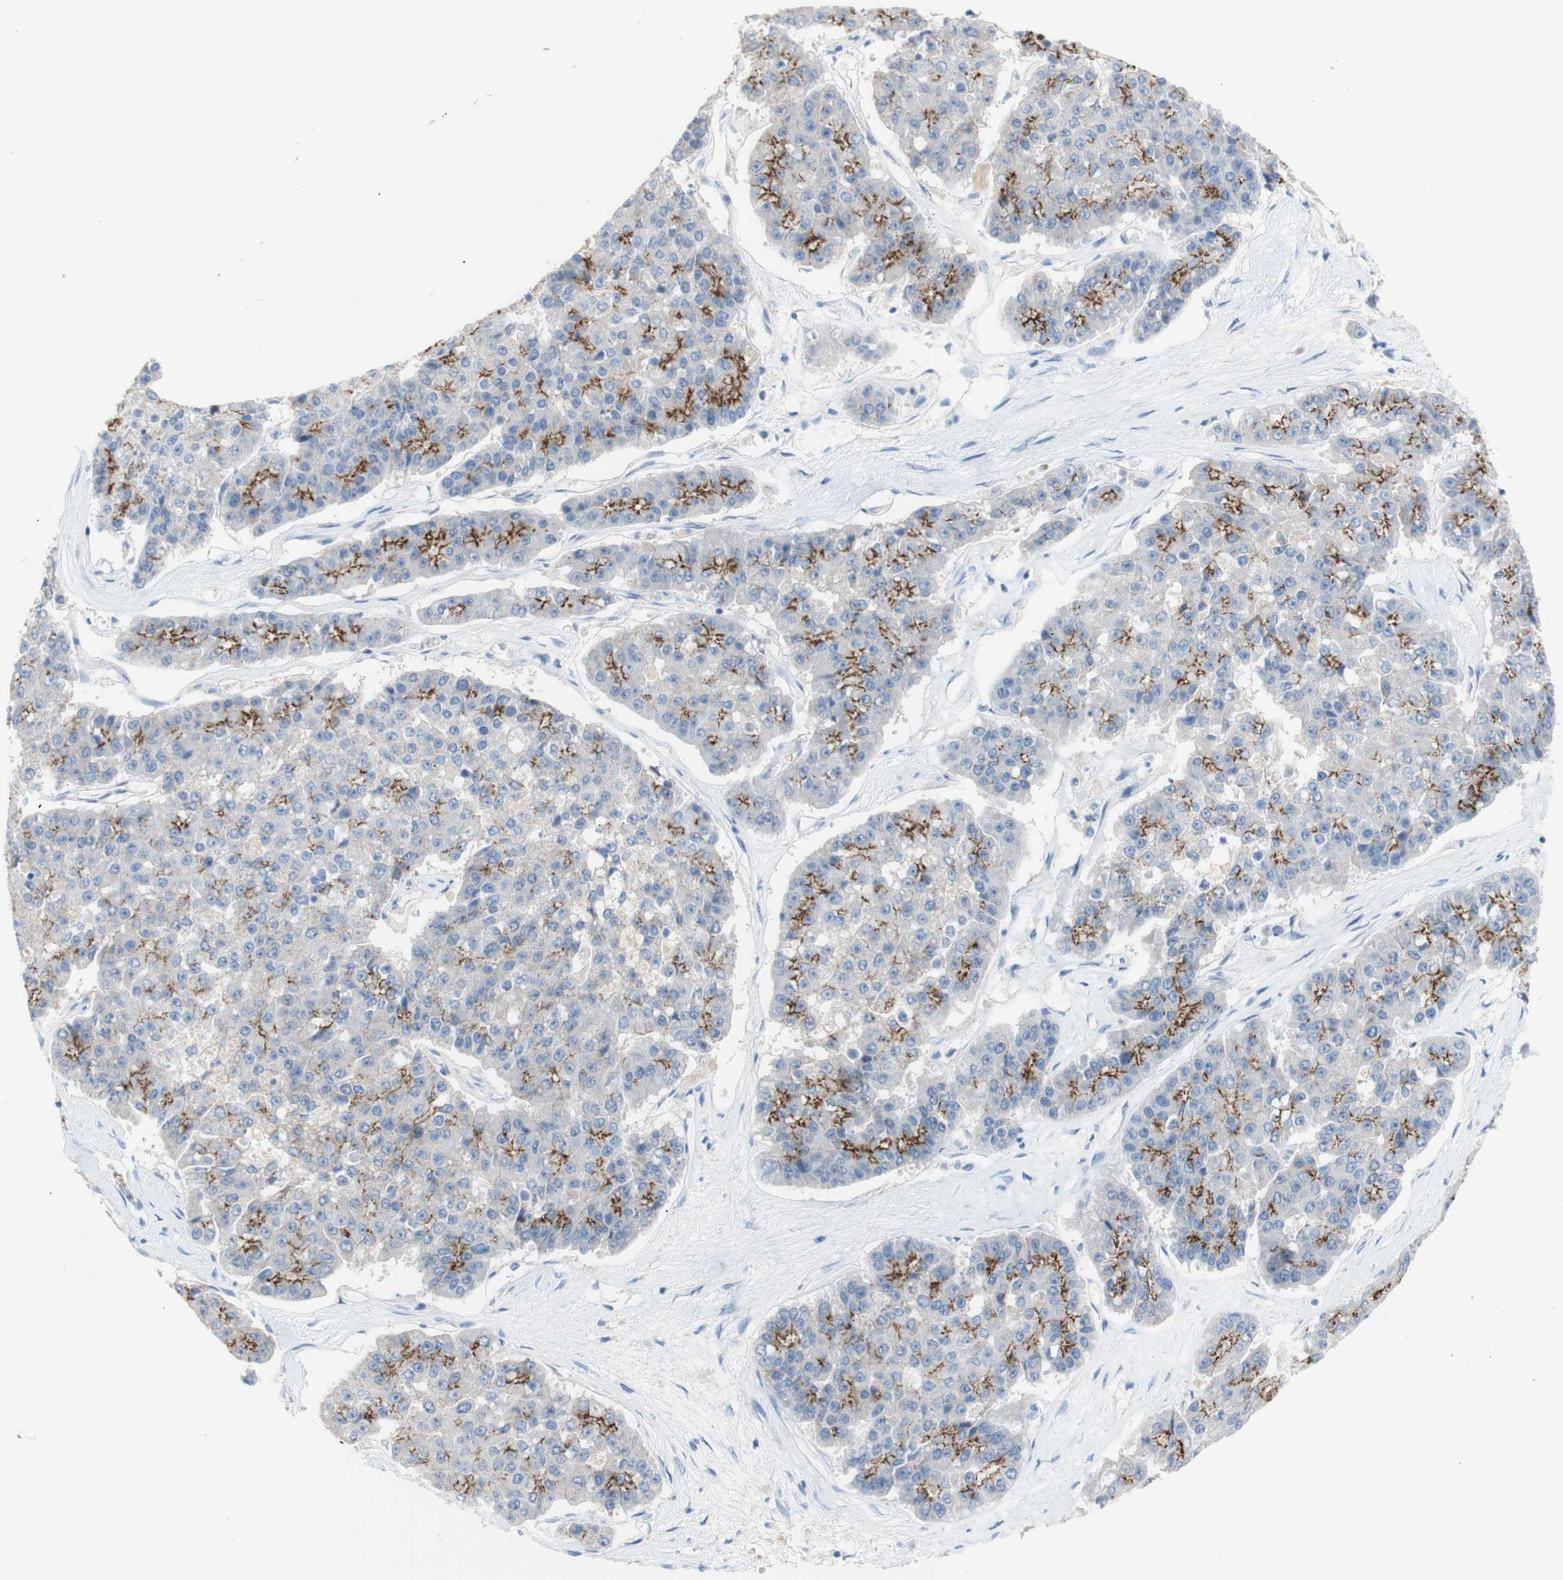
{"staining": {"intensity": "moderate", "quantity": "25%-75%", "location": "cytoplasmic/membranous"}, "tissue": "pancreatic cancer", "cell_type": "Tumor cells", "image_type": "cancer", "snomed": [{"axis": "morphology", "description": "Adenocarcinoma, NOS"}, {"axis": "topography", "description": "Pancreas"}], "caption": "Protein expression by IHC shows moderate cytoplasmic/membranous staining in approximately 25%-75% of tumor cells in pancreatic cancer (adenocarcinoma).", "gene": "DSC2", "patient": {"sex": "male", "age": 50}}